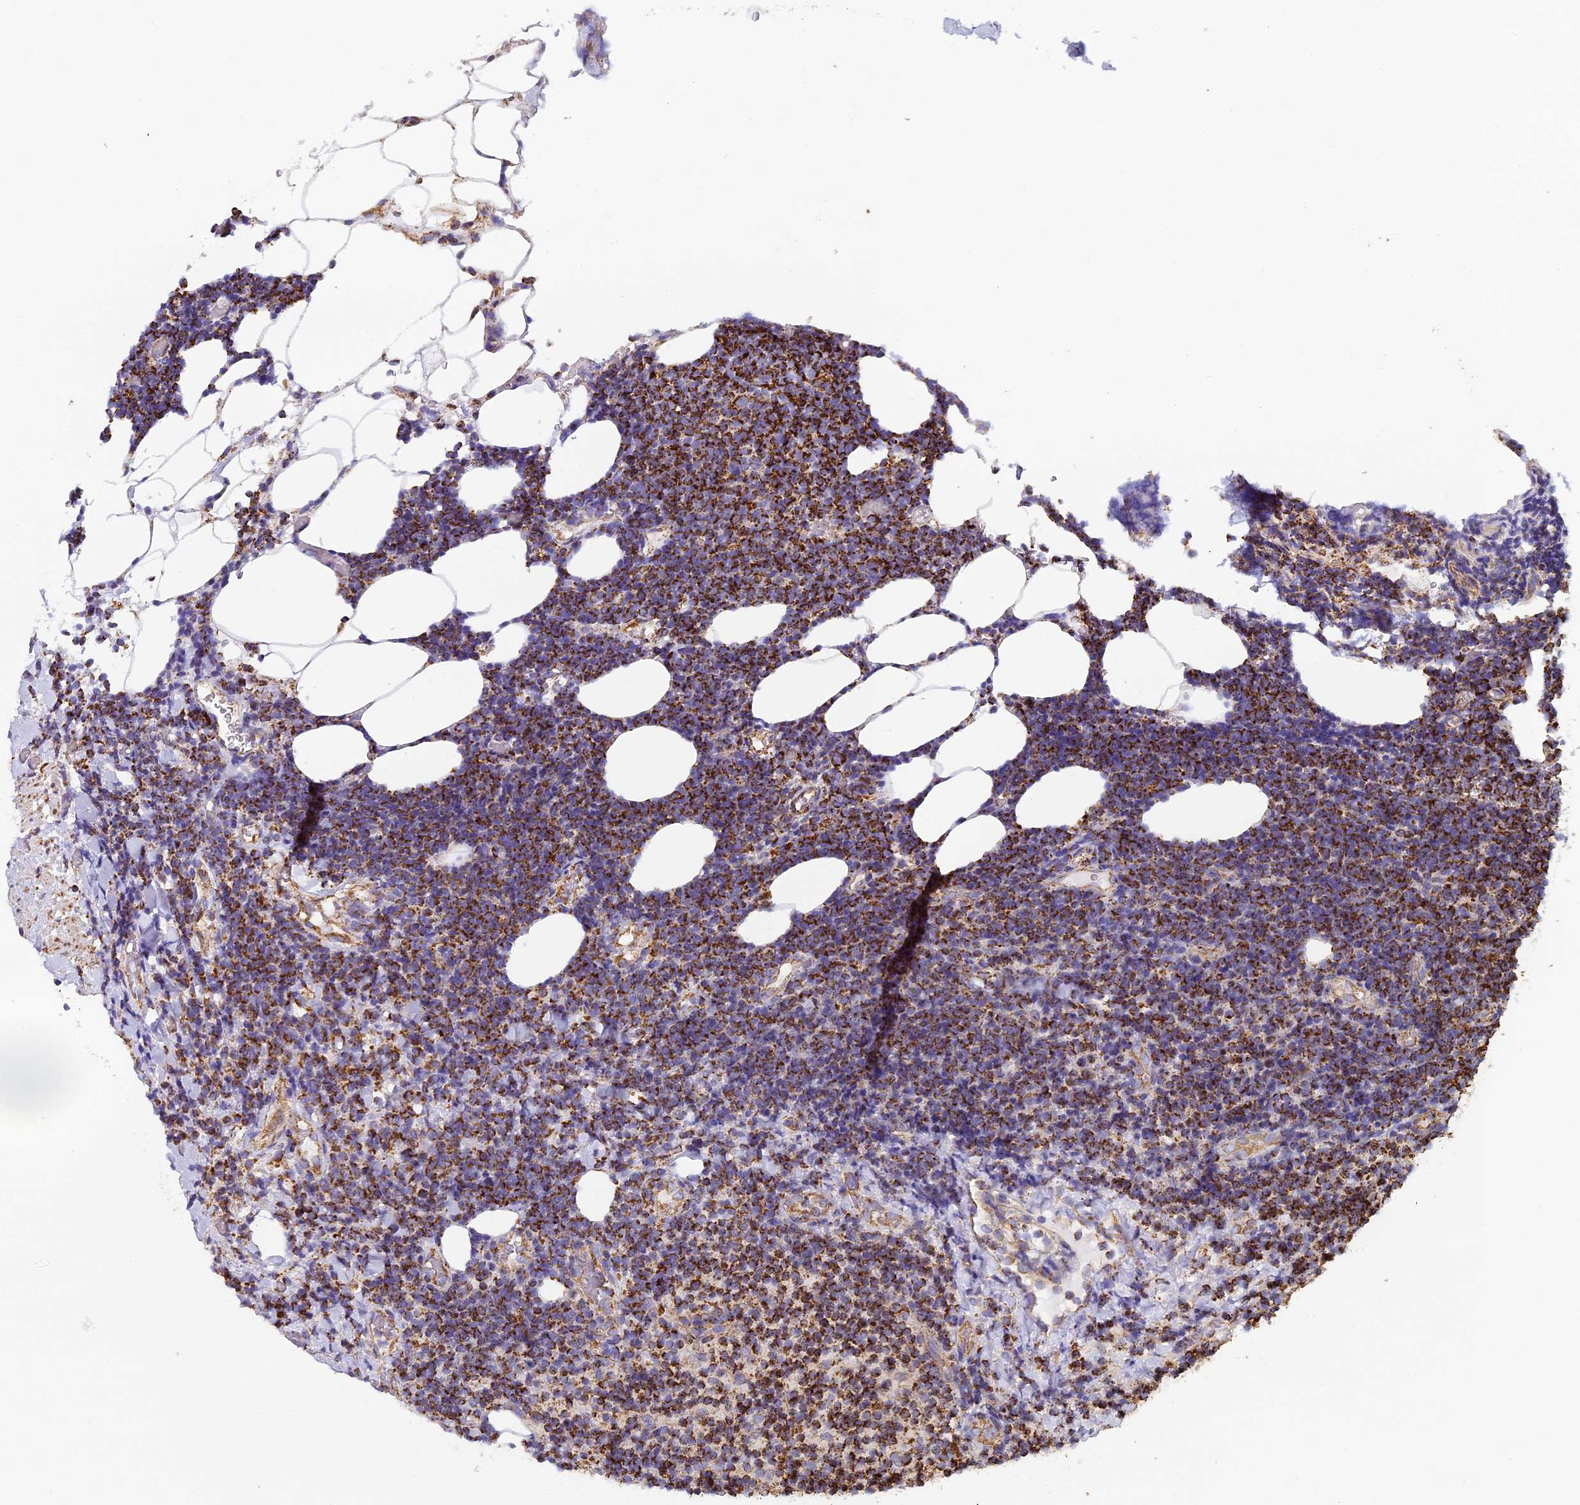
{"staining": {"intensity": "strong", "quantity": ">75%", "location": "cytoplasmic/membranous"}, "tissue": "lymphoma", "cell_type": "Tumor cells", "image_type": "cancer", "snomed": [{"axis": "morphology", "description": "Malignant lymphoma, non-Hodgkin's type, Low grade"}, {"axis": "topography", "description": "Lymph node"}], "caption": "Immunohistochemical staining of human lymphoma exhibits high levels of strong cytoplasmic/membranous positivity in approximately >75% of tumor cells.", "gene": "STK17A", "patient": {"sex": "male", "age": 66}}